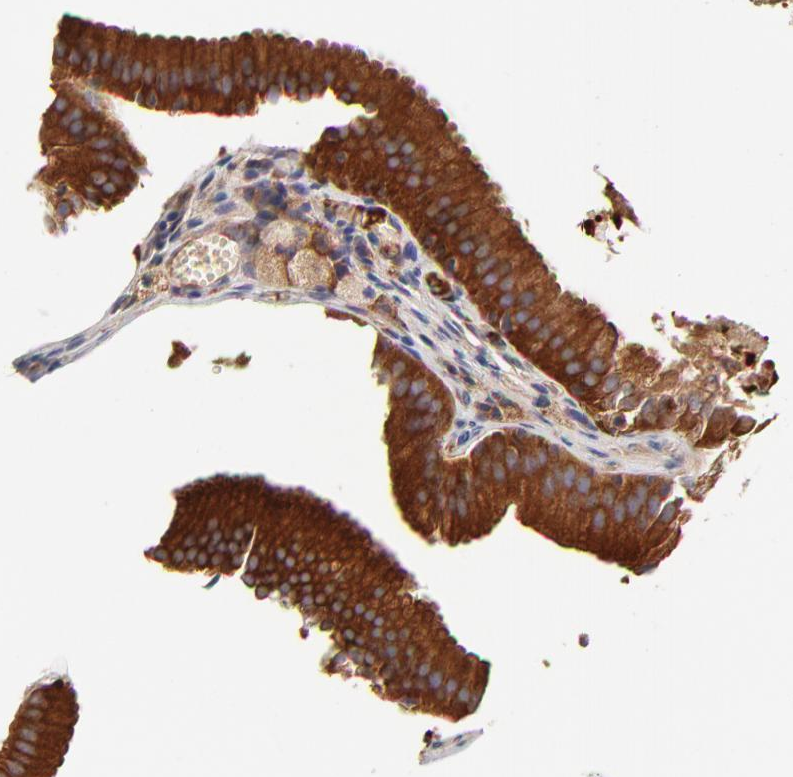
{"staining": {"intensity": "strong", "quantity": ">75%", "location": "cytoplasmic/membranous"}, "tissue": "gallbladder", "cell_type": "Glandular cells", "image_type": "normal", "snomed": [{"axis": "morphology", "description": "Normal tissue, NOS"}, {"axis": "topography", "description": "Gallbladder"}], "caption": "DAB immunohistochemical staining of benign human gallbladder displays strong cytoplasmic/membranous protein expression in about >75% of glandular cells. Ihc stains the protein in brown and the nuclei are stained blue.", "gene": "CD2AP", "patient": {"sex": "female", "age": 24}}